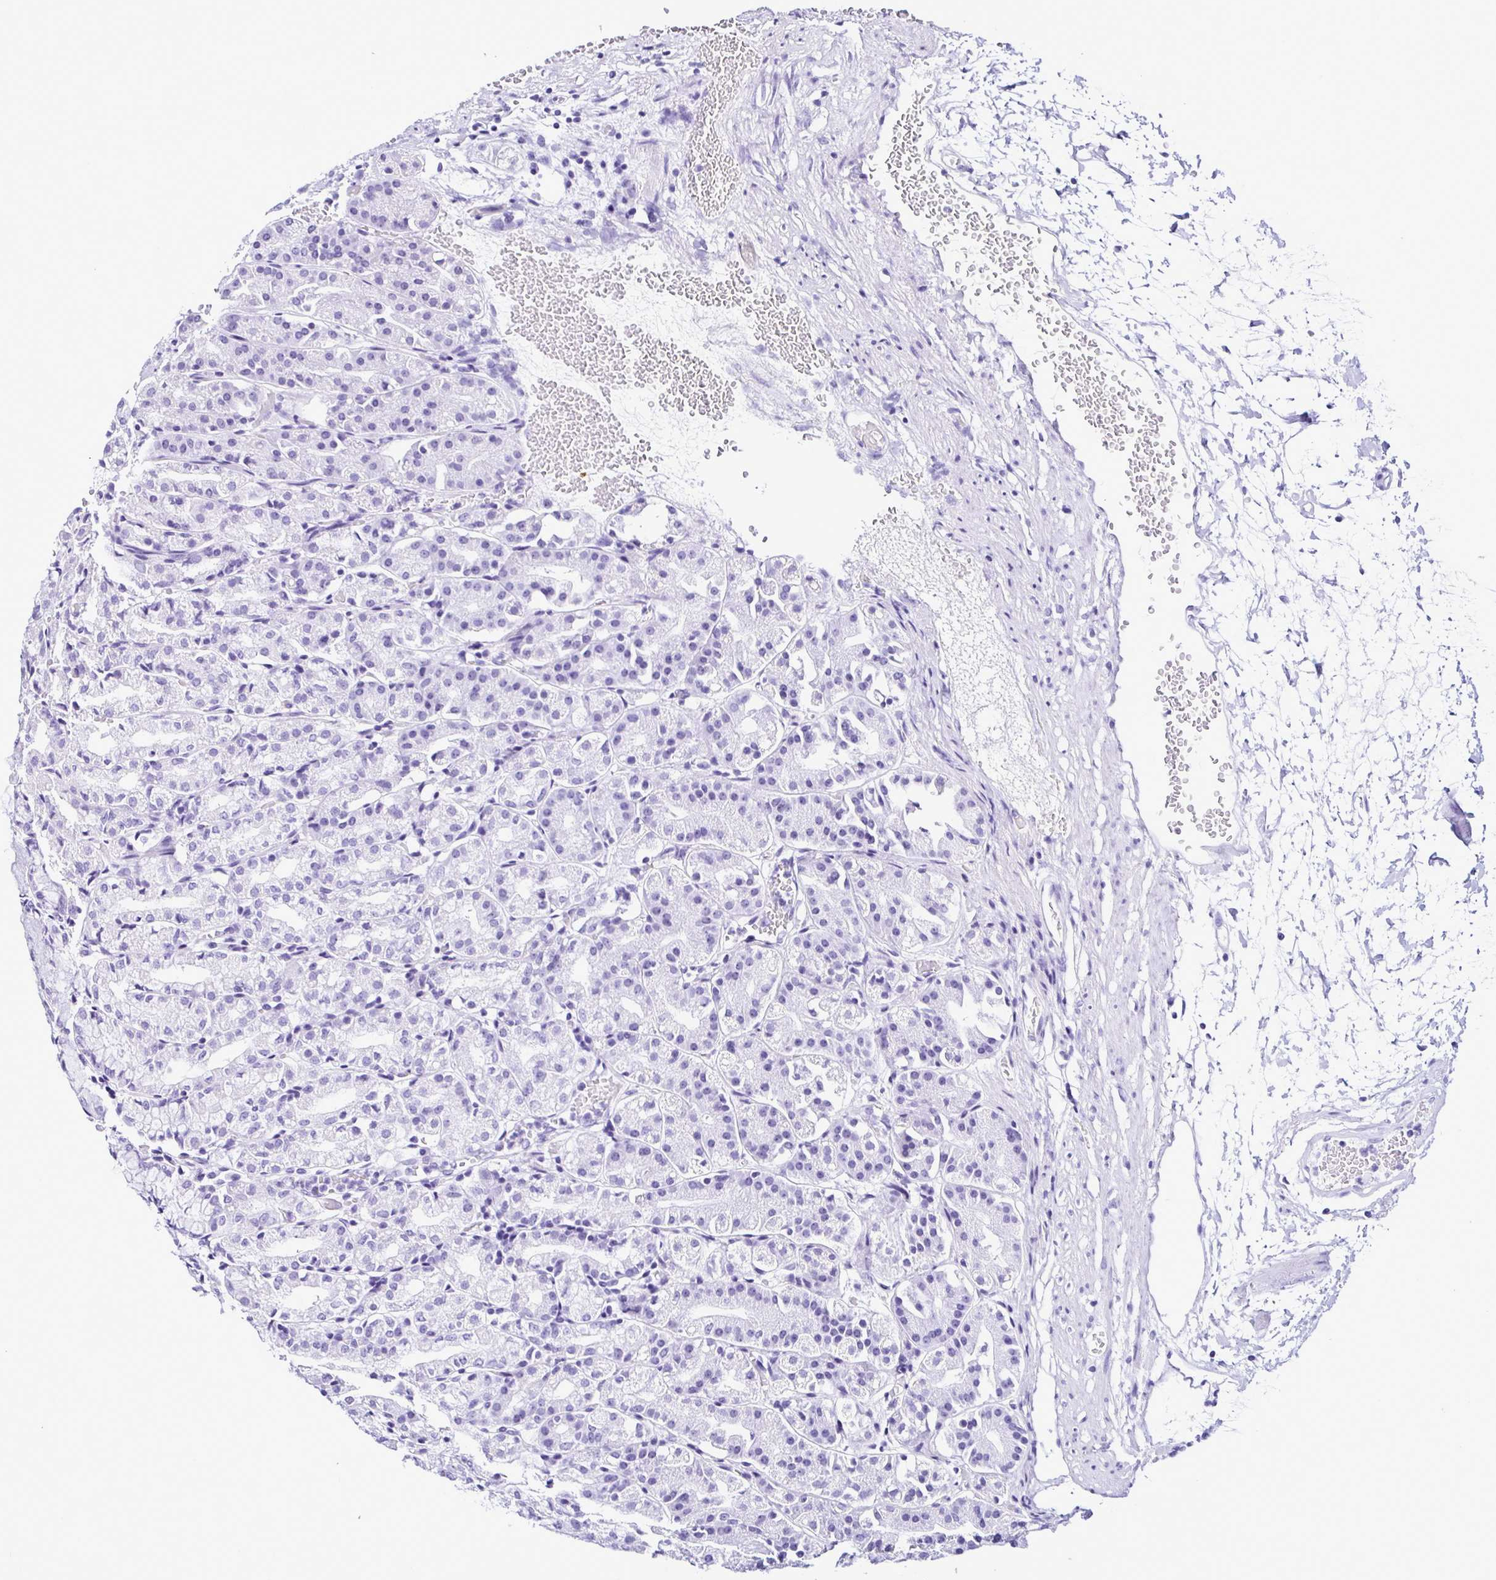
{"staining": {"intensity": "negative", "quantity": "none", "location": "none"}, "tissue": "stomach", "cell_type": "Glandular cells", "image_type": "normal", "snomed": [{"axis": "morphology", "description": "Normal tissue, NOS"}, {"axis": "topography", "description": "Stomach"}], "caption": "This image is of normal stomach stained with immunohistochemistry to label a protein in brown with the nuclei are counter-stained blue. There is no expression in glandular cells. (DAB immunohistochemistry visualized using brightfield microscopy, high magnification).", "gene": "LMOD2", "patient": {"sex": "female", "age": 57}}